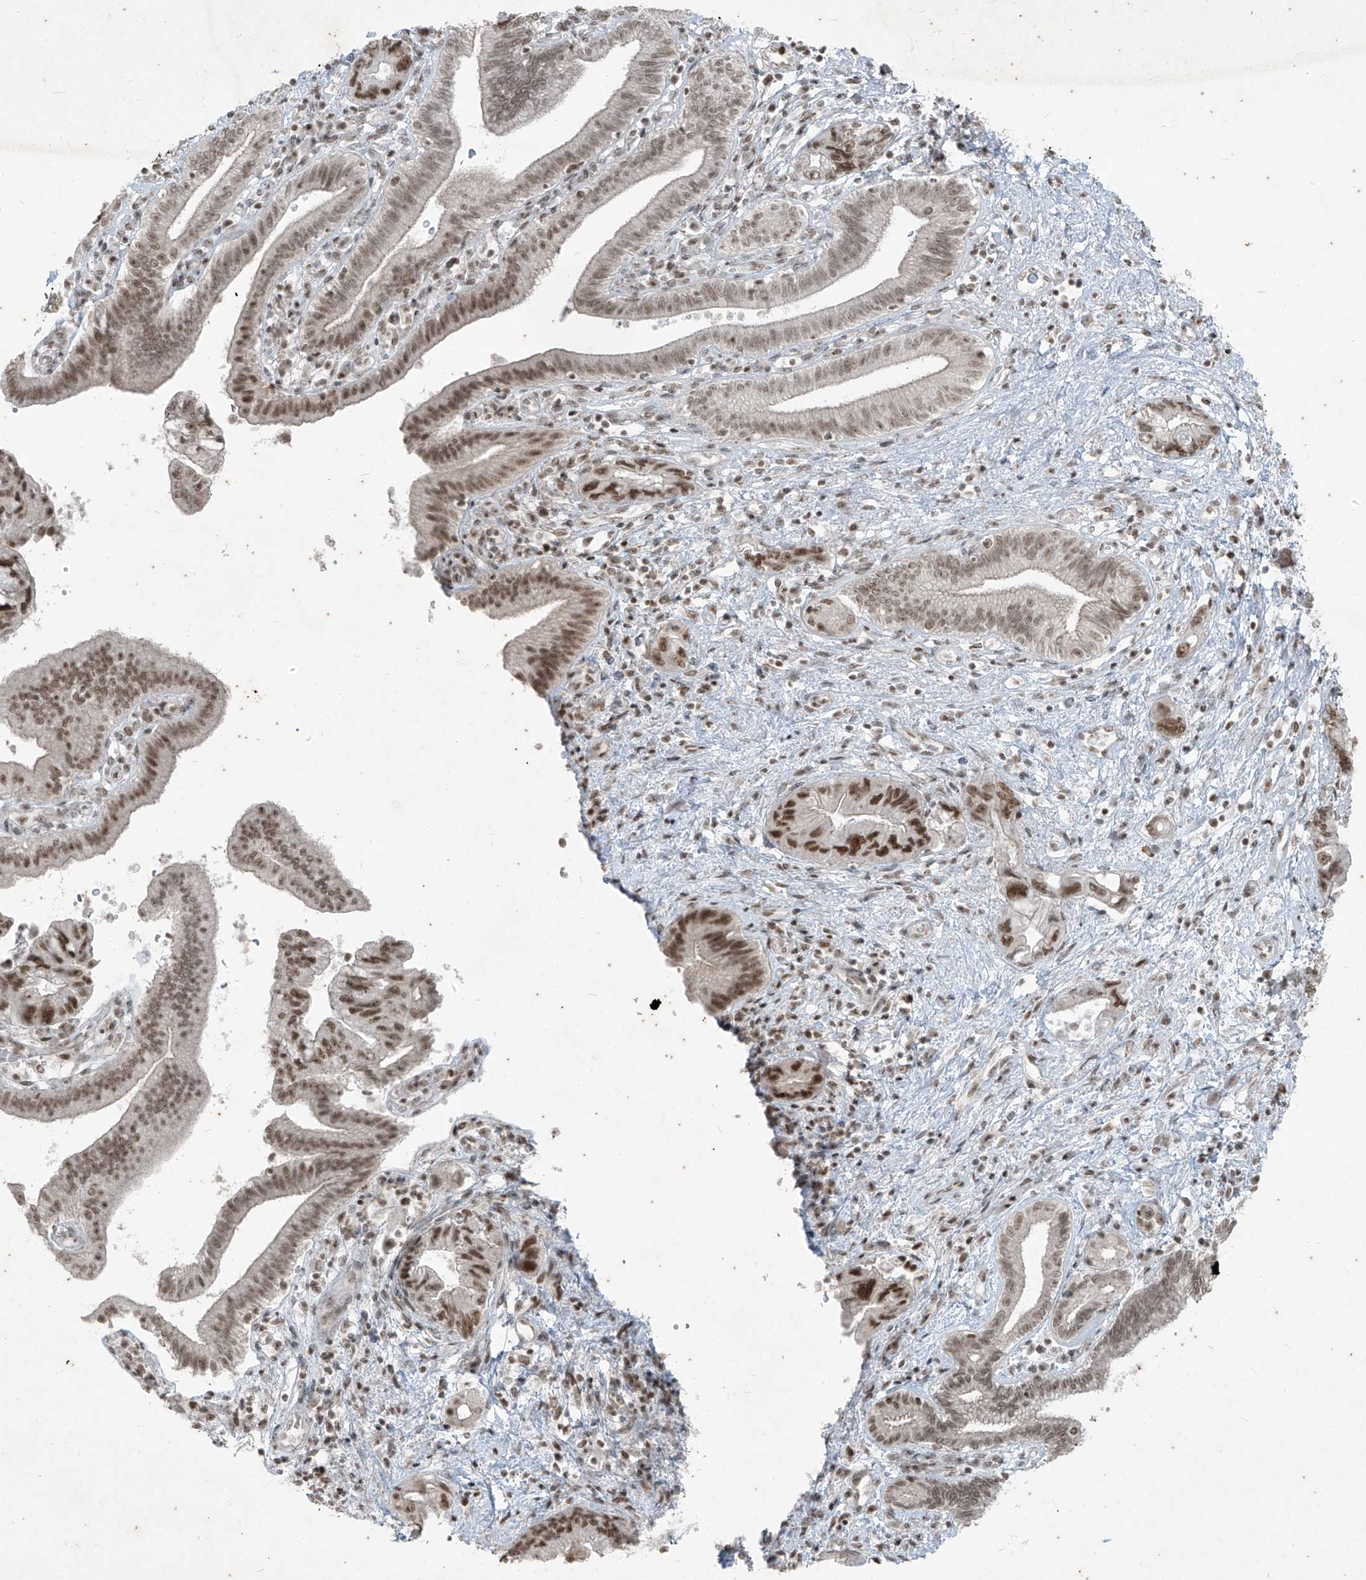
{"staining": {"intensity": "moderate", "quantity": ">75%", "location": "nuclear"}, "tissue": "pancreatic cancer", "cell_type": "Tumor cells", "image_type": "cancer", "snomed": [{"axis": "morphology", "description": "Adenocarcinoma, NOS"}, {"axis": "topography", "description": "Pancreas"}], "caption": "A medium amount of moderate nuclear positivity is seen in approximately >75% of tumor cells in adenocarcinoma (pancreatic) tissue.", "gene": "ZNF354B", "patient": {"sex": "female", "age": 73}}